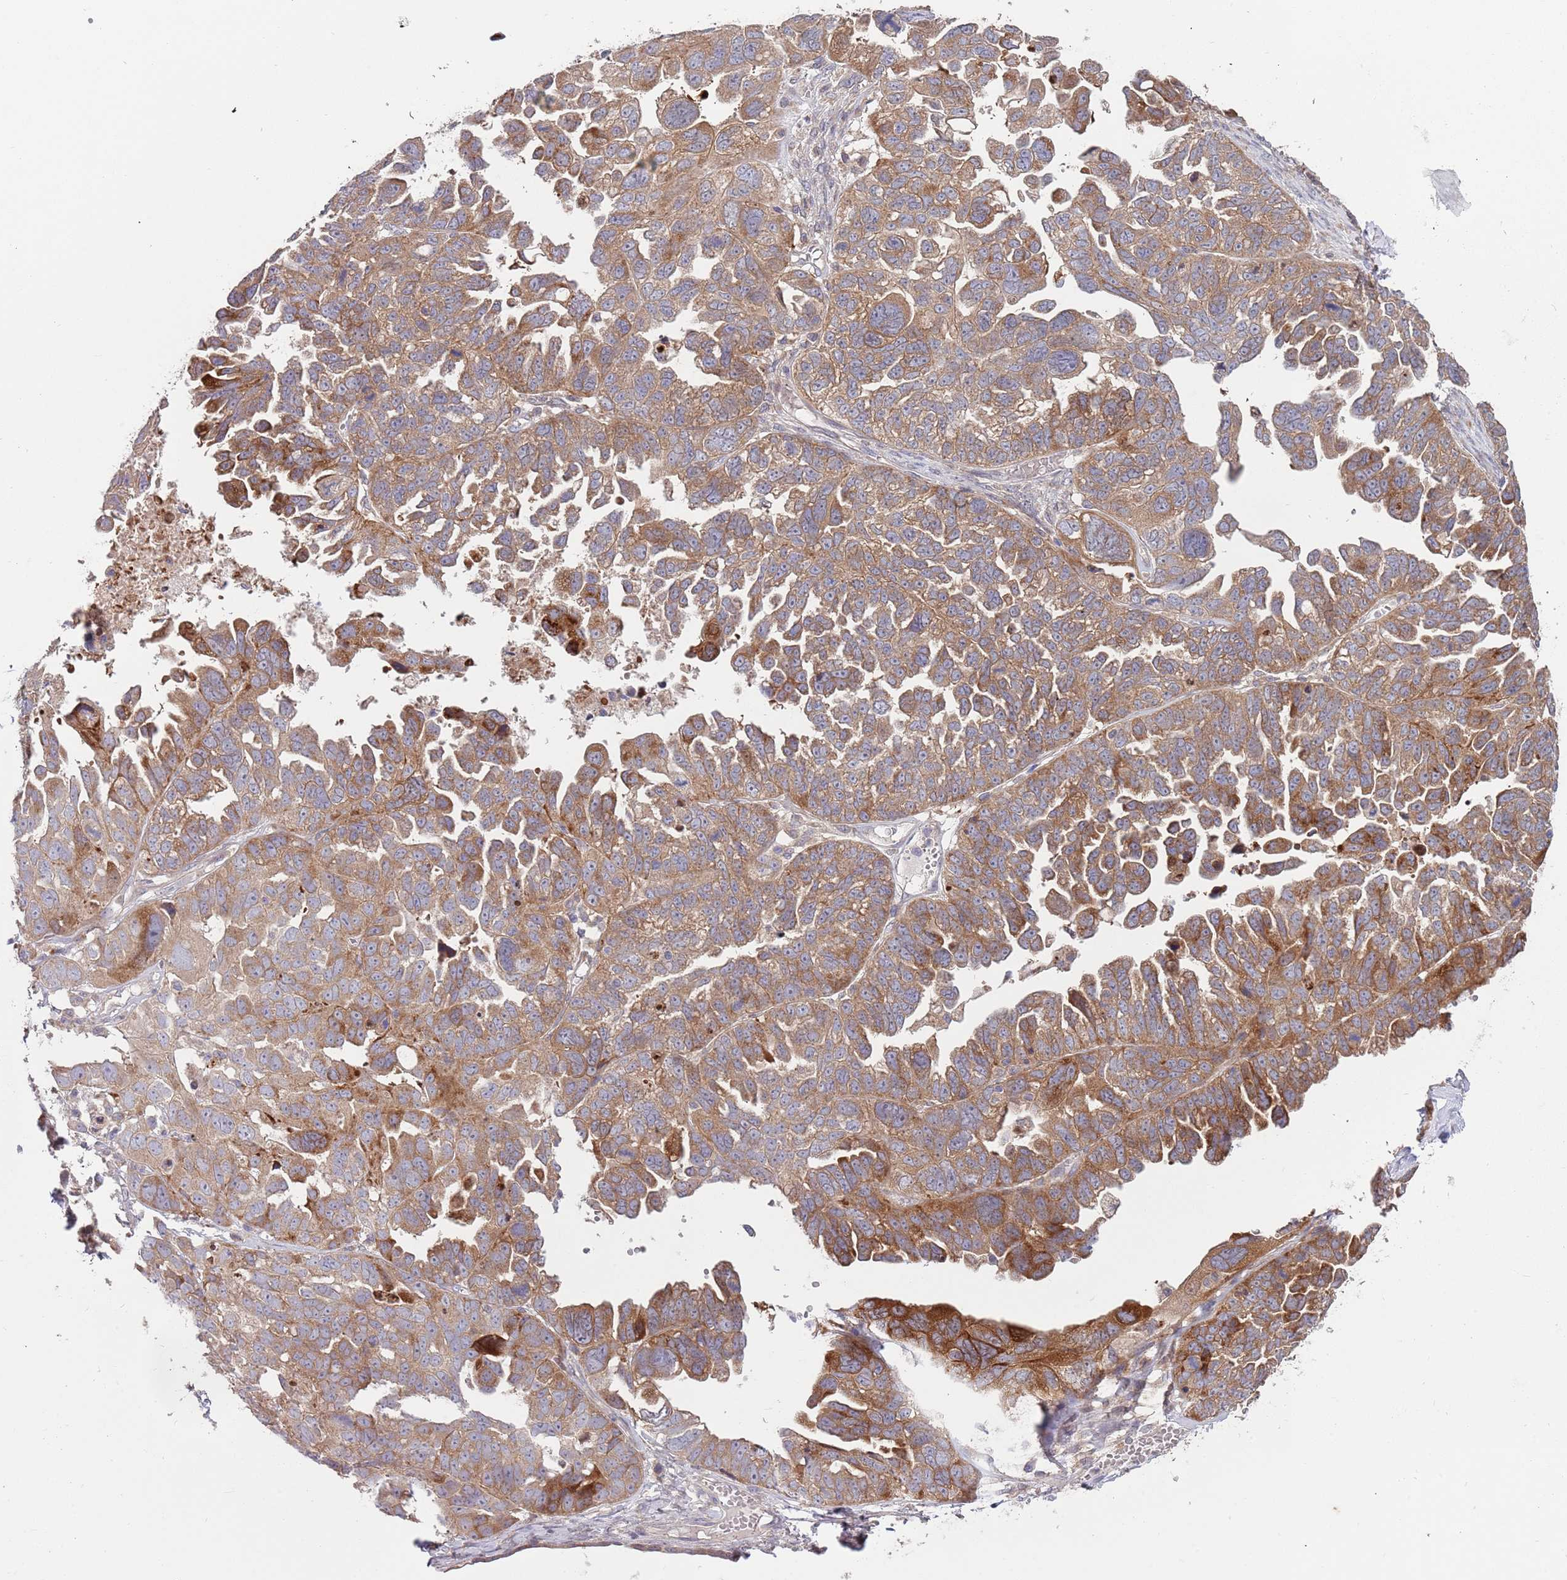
{"staining": {"intensity": "moderate", "quantity": ">75%", "location": "cytoplasmic/membranous"}, "tissue": "ovarian cancer", "cell_type": "Tumor cells", "image_type": "cancer", "snomed": [{"axis": "morphology", "description": "Cystadenocarcinoma, serous, NOS"}, {"axis": "topography", "description": "Ovary"}], "caption": "Brown immunohistochemical staining in serous cystadenocarcinoma (ovarian) displays moderate cytoplasmic/membranous staining in approximately >75% of tumor cells.", "gene": "ABCC10", "patient": {"sex": "female", "age": 79}}